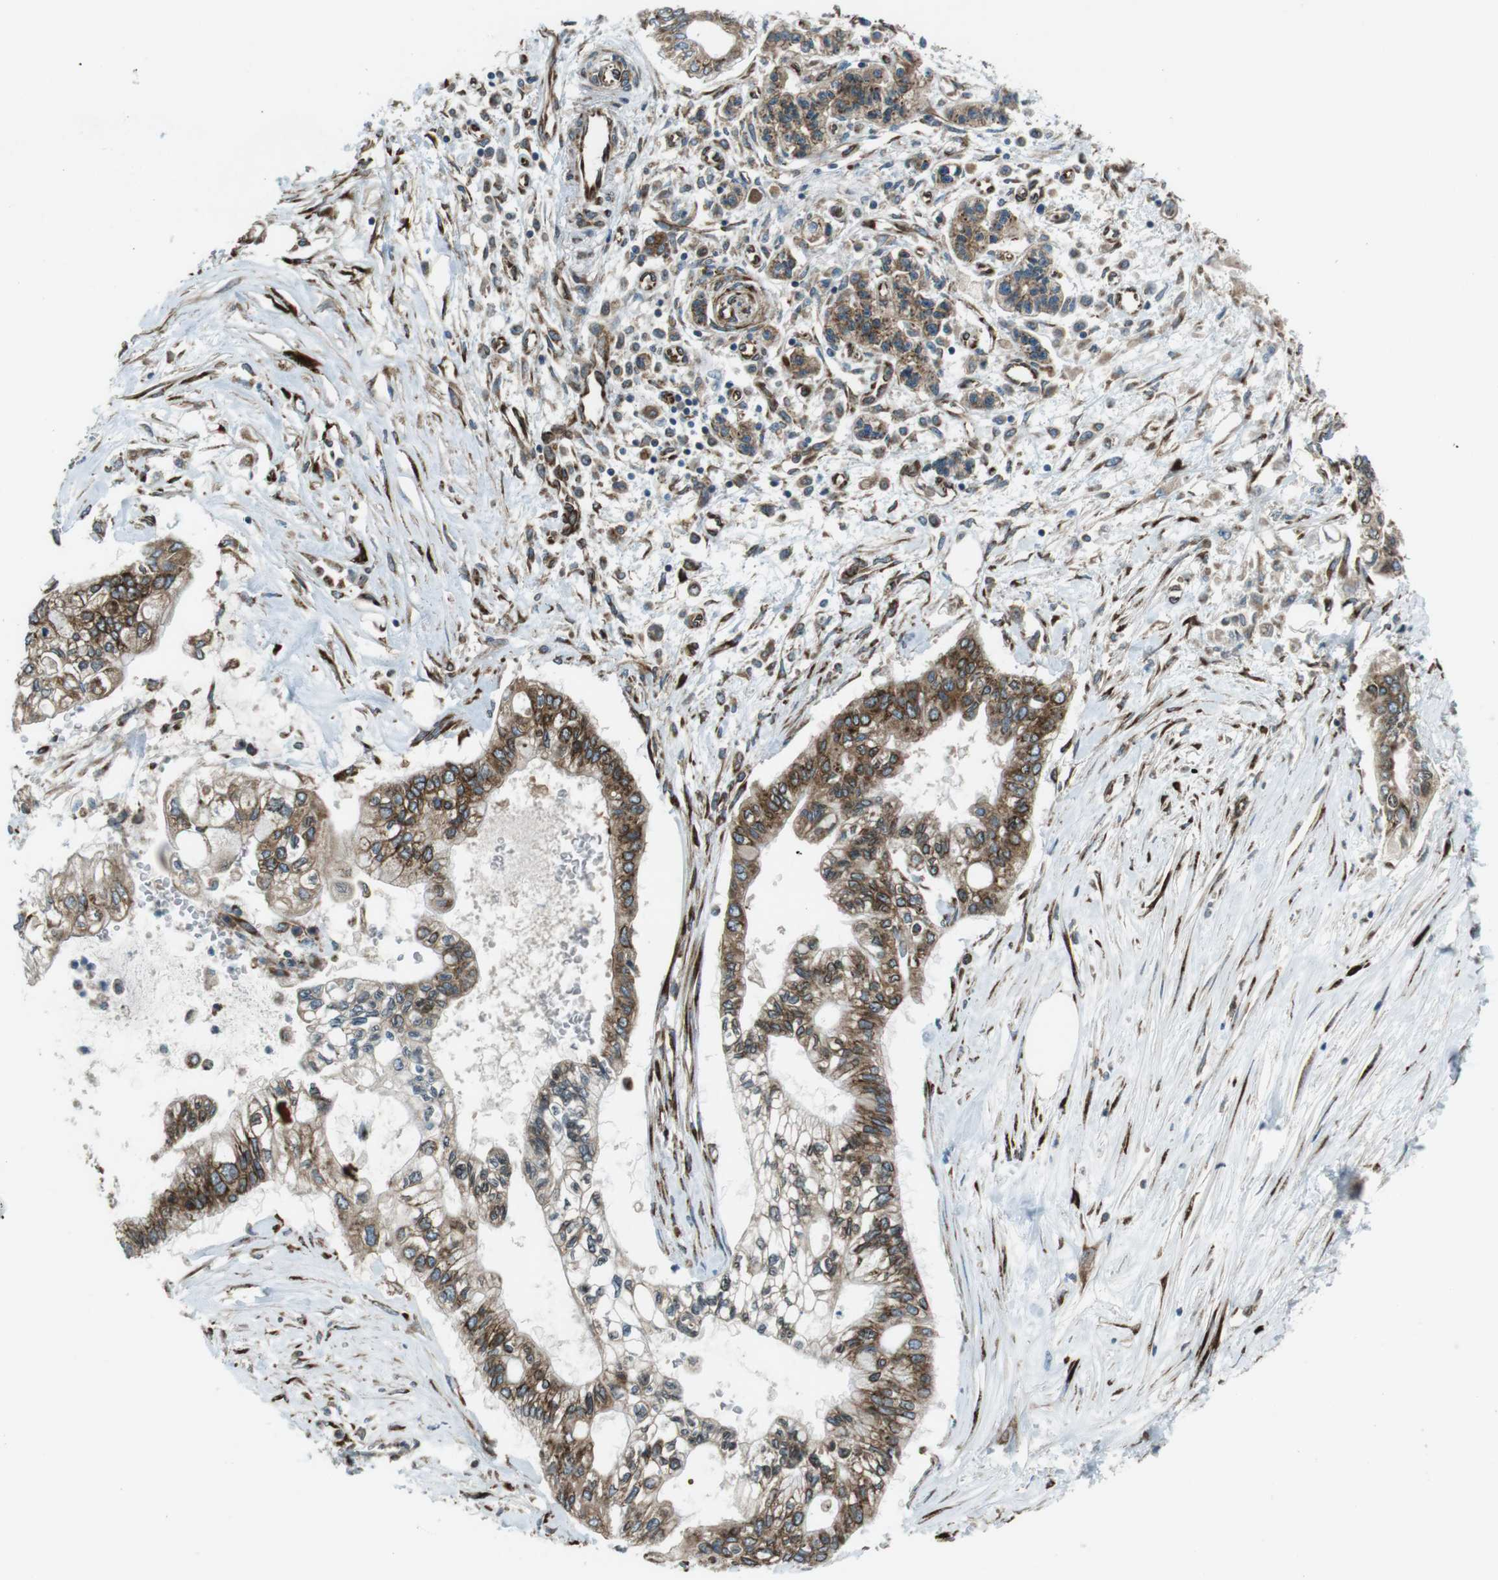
{"staining": {"intensity": "moderate", "quantity": ">75%", "location": "cytoplasmic/membranous"}, "tissue": "pancreatic cancer", "cell_type": "Tumor cells", "image_type": "cancer", "snomed": [{"axis": "morphology", "description": "Adenocarcinoma, NOS"}, {"axis": "topography", "description": "Pancreas"}], "caption": "Pancreatic cancer (adenocarcinoma) was stained to show a protein in brown. There is medium levels of moderate cytoplasmic/membranous expression in approximately >75% of tumor cells. Nuclei are stained in blue.", "gene": "KTN1", "patient": {"sex": "female", "age": 77}}